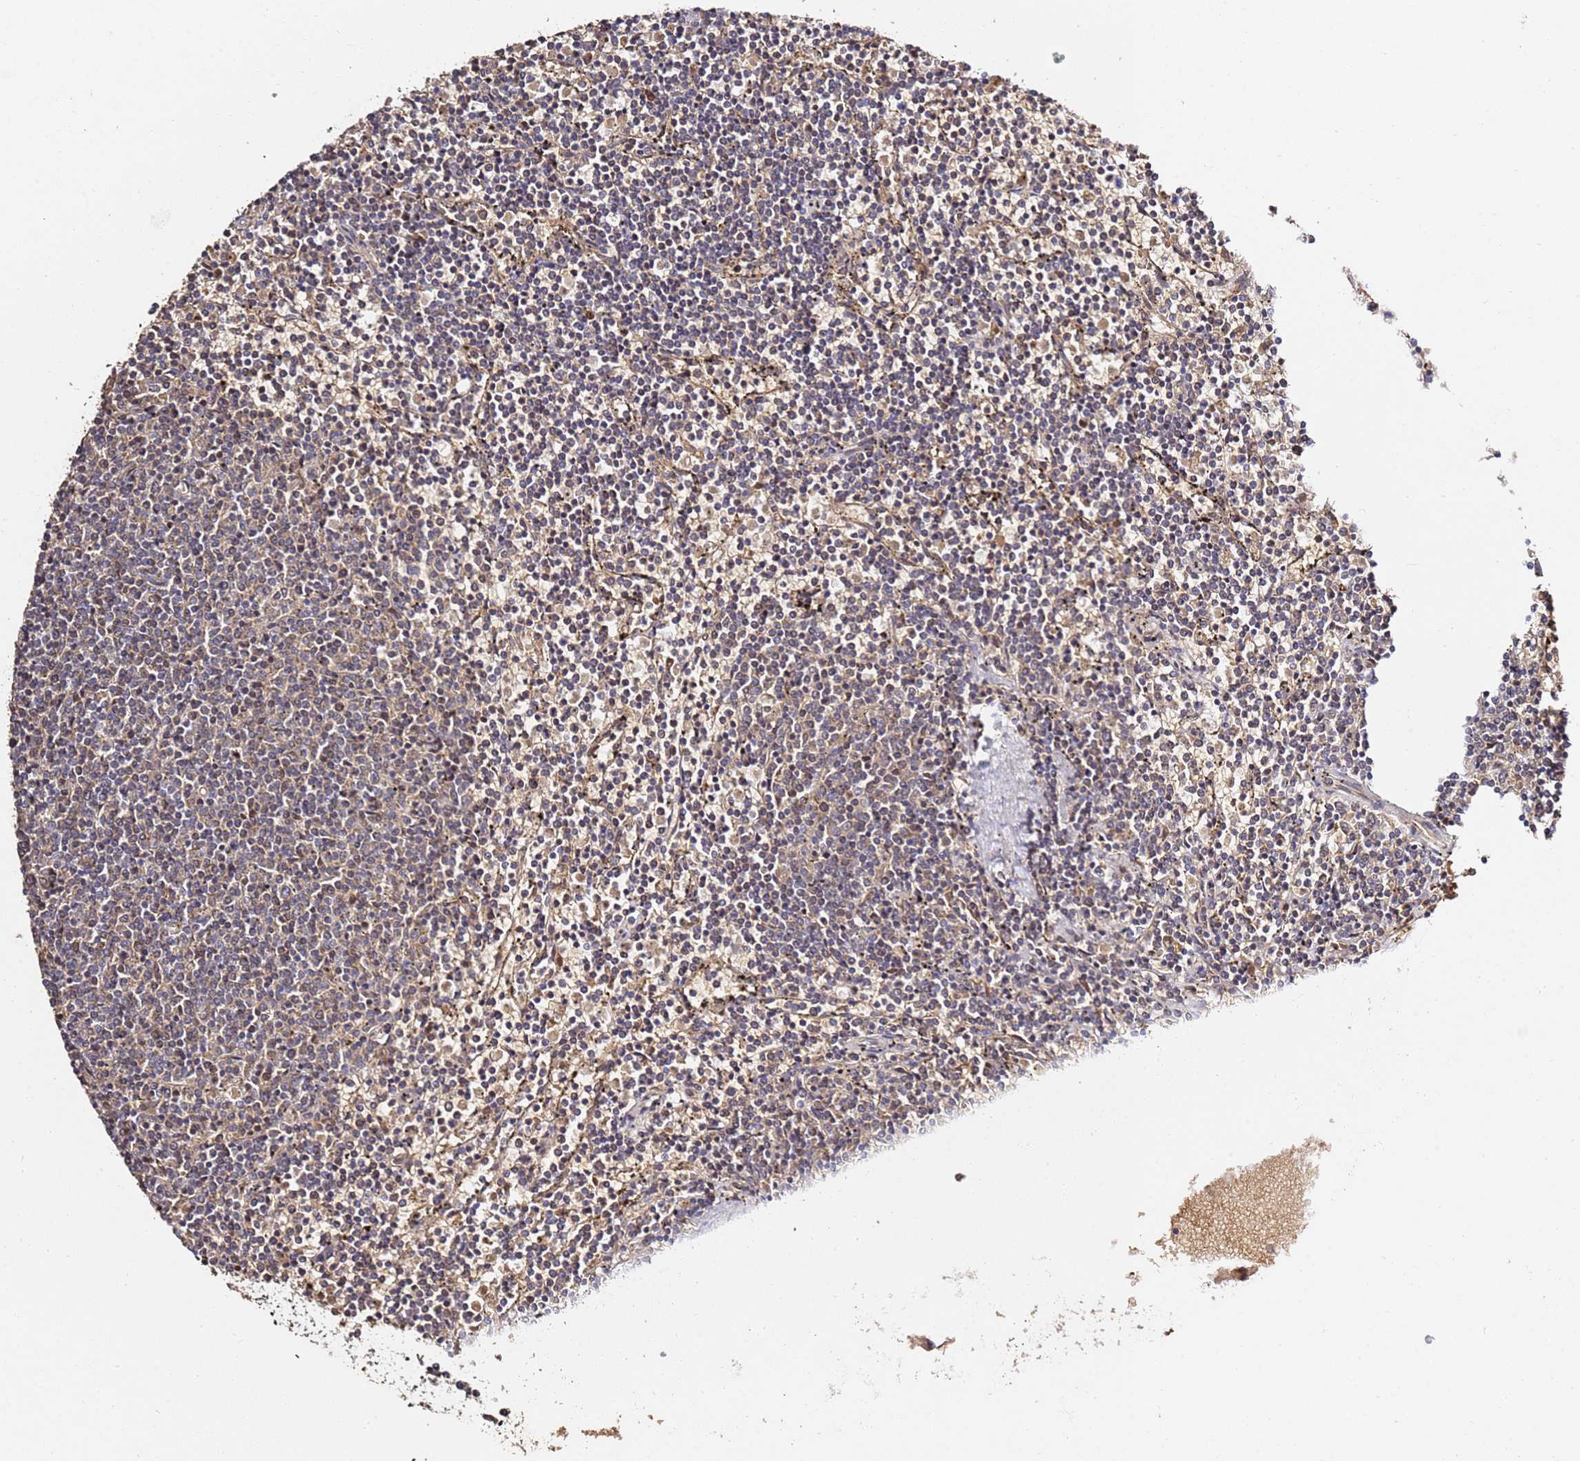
{"staining": {"intensity": "weak", "quantity": "25%-75%", "location": "cytoplasmic/membranous"}, "tissue": "lymphoma", "cell_type": "Tumor cells", "image_type": "cancer", "snomed": [{"axis": "morphology", "description": "Malignant lymphoma, non-Hodgkin's type, Low grade"}, {"axis": "topography", "description": "Spleen"}], "caption": "Lymphoma stained with a brown dye exhibits weak cytoplasmic/membranous positive positivity in about 25%-75% of tumor cells.", "gene": "OSBPL2", "patient": {"sex": "female", "age": 50}}